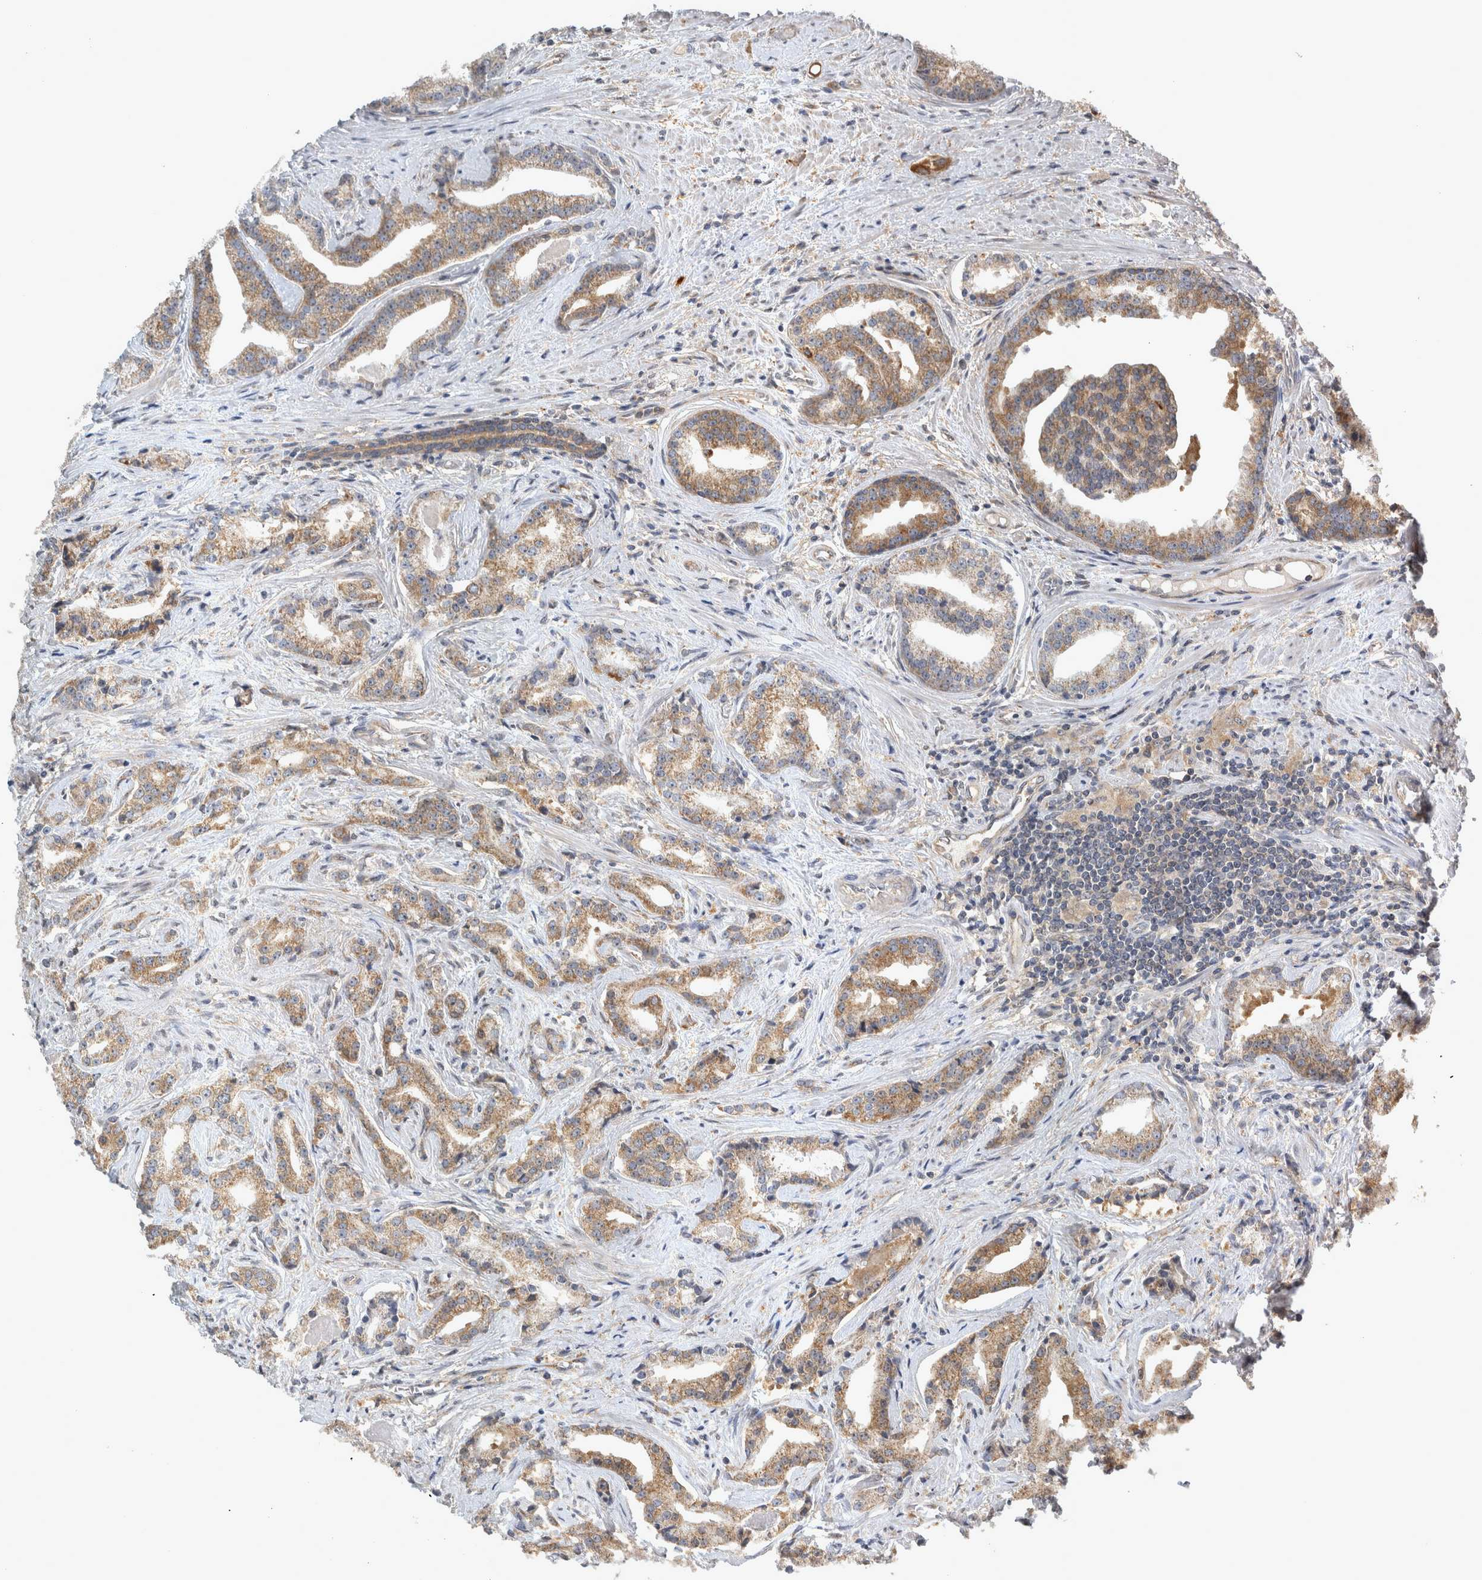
{"staining": {"intensity": "moderate", "quantity": ">75%", "location": "cytoplasmic/membranous"}, "tissue": "prostate cancer", "cell_type": "Tumor cells", "image_type": "cancer", "snomed": [{"axis": "morphology", "description": "Adenocarcinoma, Low grade"}, {"axis": "topography", "description": "Prostate"}], "caption": "Moderate cytoplasmic/membranous expression is appreciated in about >75% of tumor cells in prostate adenocarcinoma (low-grade).", "gene": "TRMT61B", "patient": {"sex": "male", "age": 67}}